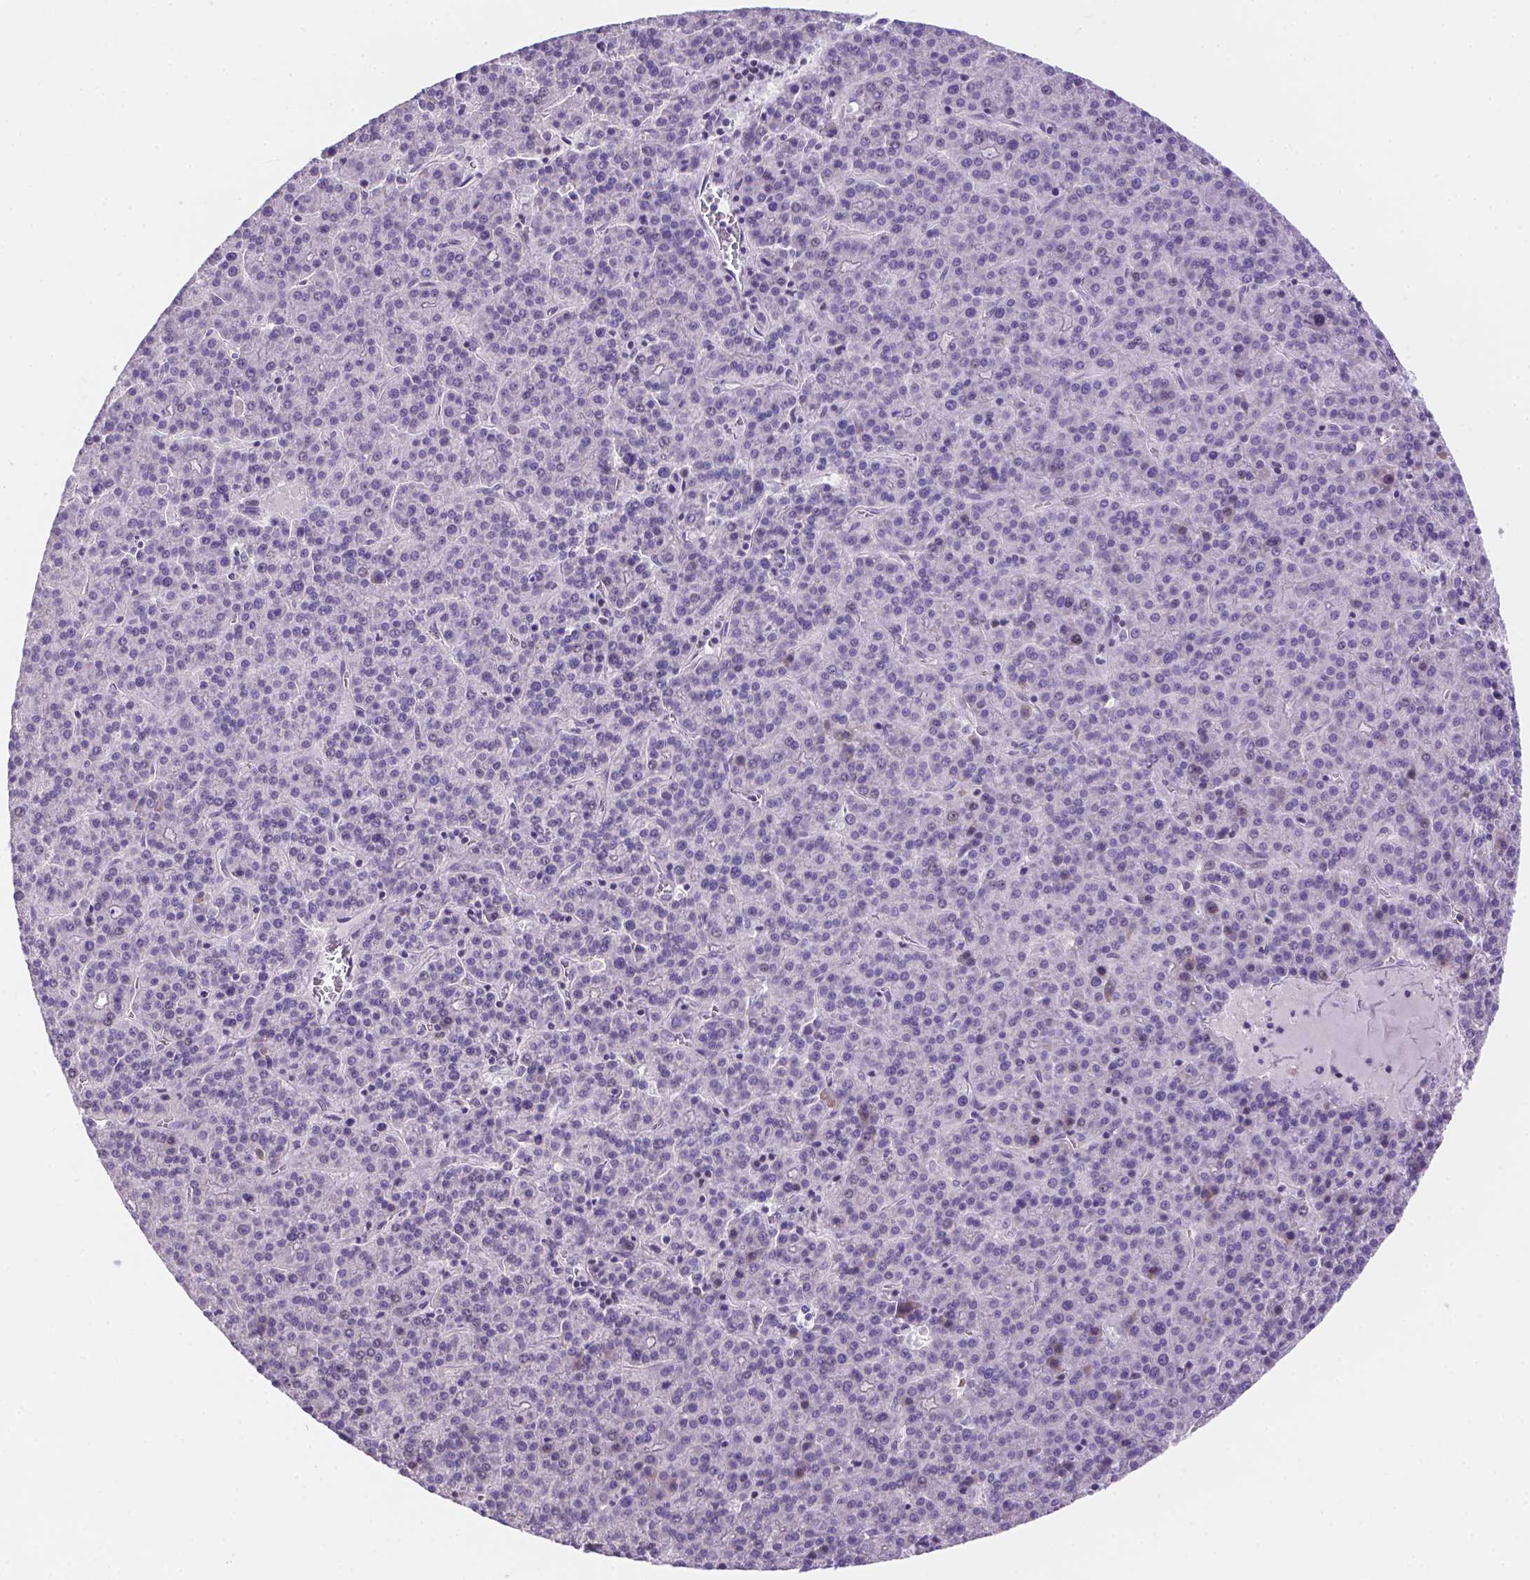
{"staining": {"intensity": "negative", "quantity": "none", "location": "none"}, "tissue": "liver cancer", "cell_type": "Tumor cells", "image_type": "cancer", "snomed": [{"axis": "morphology", "description": "Carcinoma, Hepatocellular, NOS"}, {"axis": "topography", "description": "Liver"}], "caption": "A photomicrograph of human hepatocellular carcinoma (liver) is negative for staining in tumor cells.", "gene": "CD96", "patient": {"sex": "female", "age": 58}}